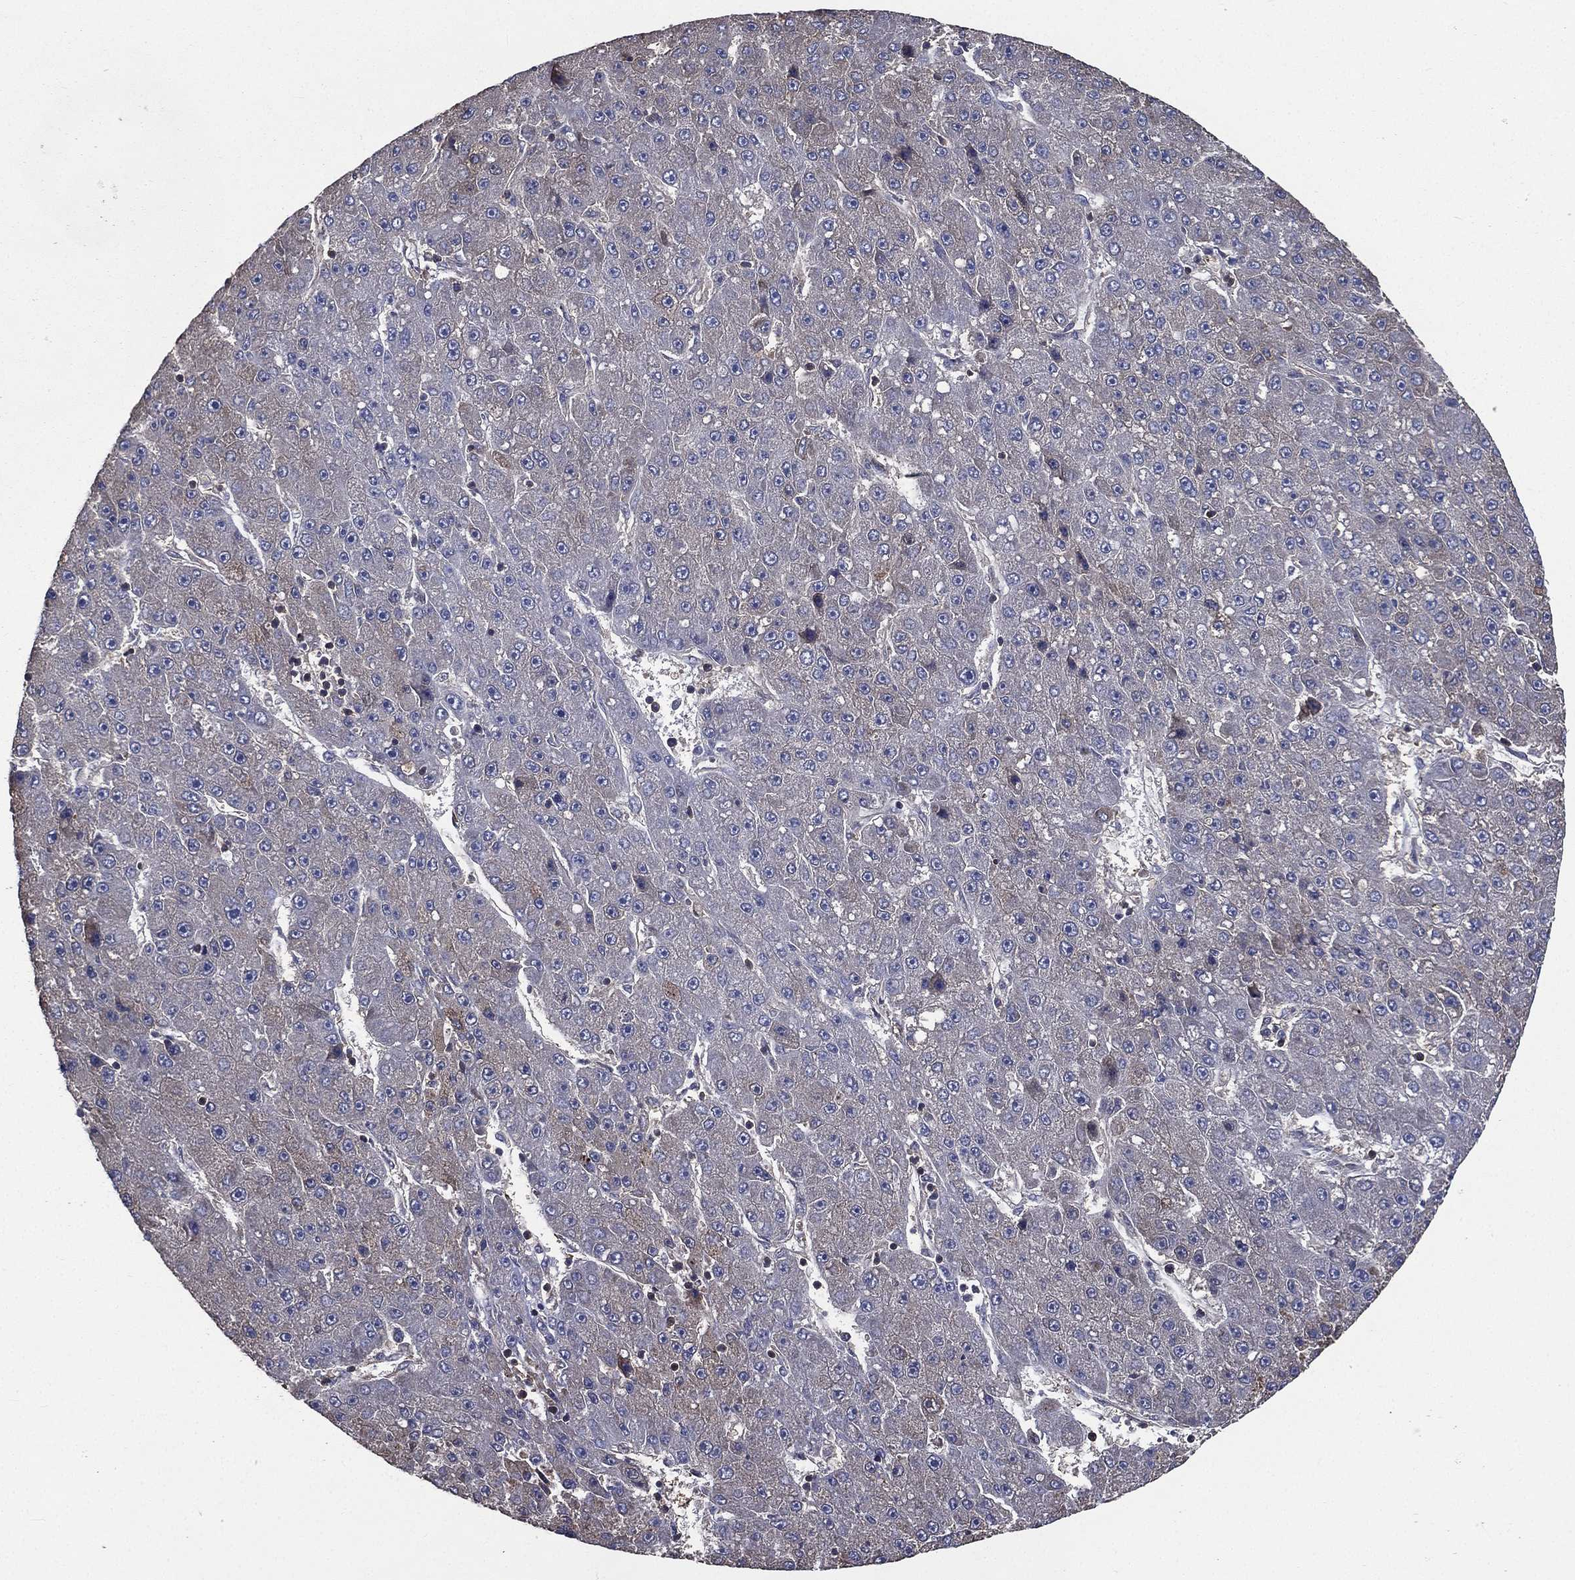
{"staining": {"intensity": "negative", "quantity": "none", "location": "none"}, "tissue": "liver cancer", "cell_type": "Tumor cells", "image_type": "cancer", "snomed": [{"axis": "morphology", "description": "Carcinoma, Hepatocellular, NOS"}, {"axis": "topography", "description": "Liver"}], "caption": "High magnification brightfield microscopy of hepatocellular carcinoma (liver) stained with DAB (brown) and counterstained with hematoxylin (blue): tumor cells show no significant expression. (Brightfield microscopy of DAB immunohistochemistry at high magnification).", "gene": "SARS1", "patient": {"sex": "male", "age": 67}}